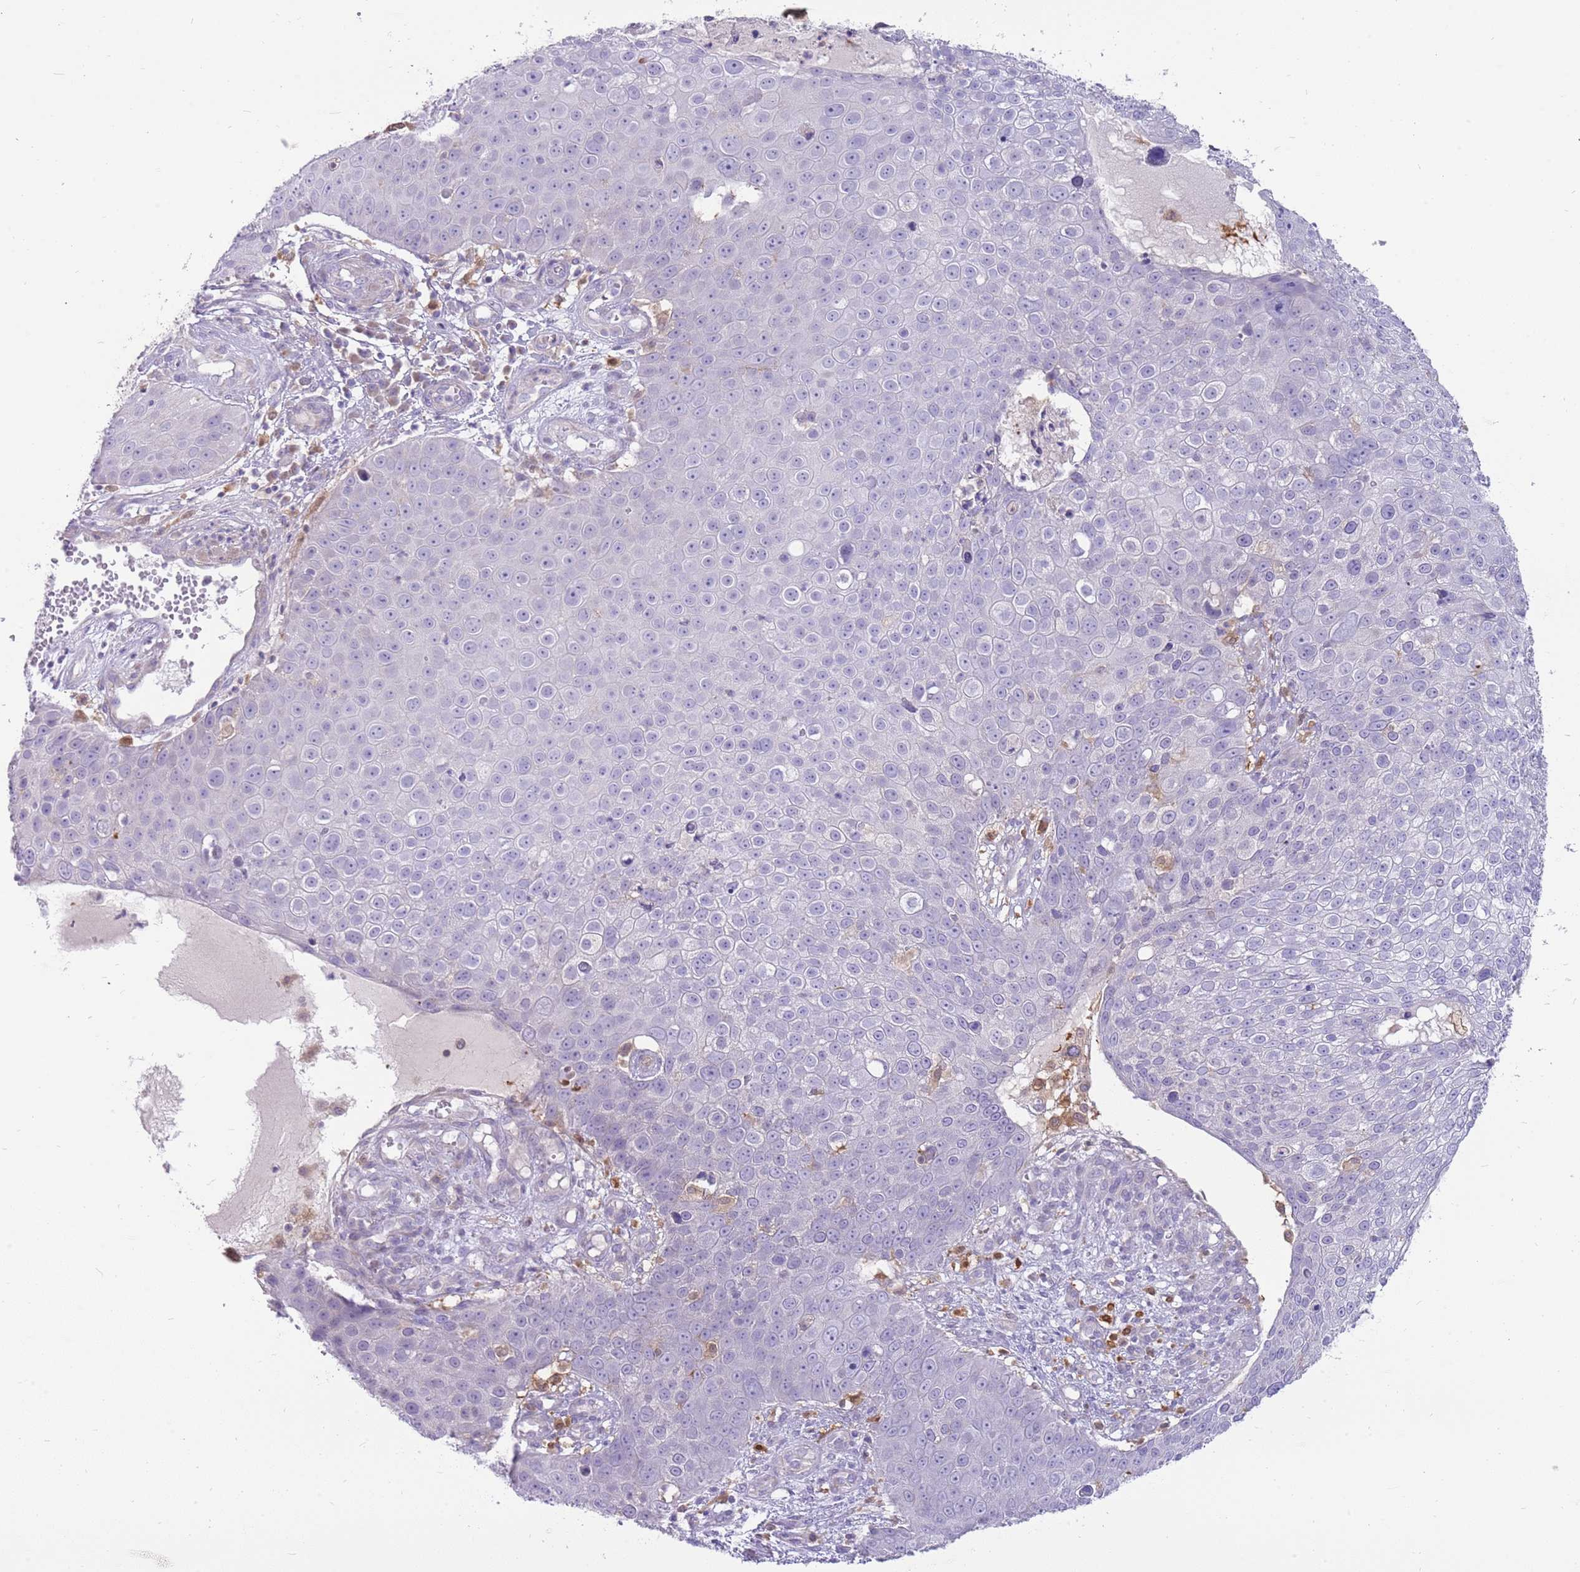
{"staining": {"intensity": "negative", "quantity": "none", "location": "none"}, "tissue": "skin cancer", "cell_type": "Tumor cells", "image_type": "cancer", "snomed": [{"axis": "morphology", "description": "Squamous cell carcinoma, NOS"}, {"axis": "topography", "description": "Skin"}], "caption": "Immunohistochemical staining of skin cancer (squamous cell carcinoma) exhibits no significant expression in tumor cells.", "gene": "DIPK1C", "patient": {"sex": "male", "age": 71}}